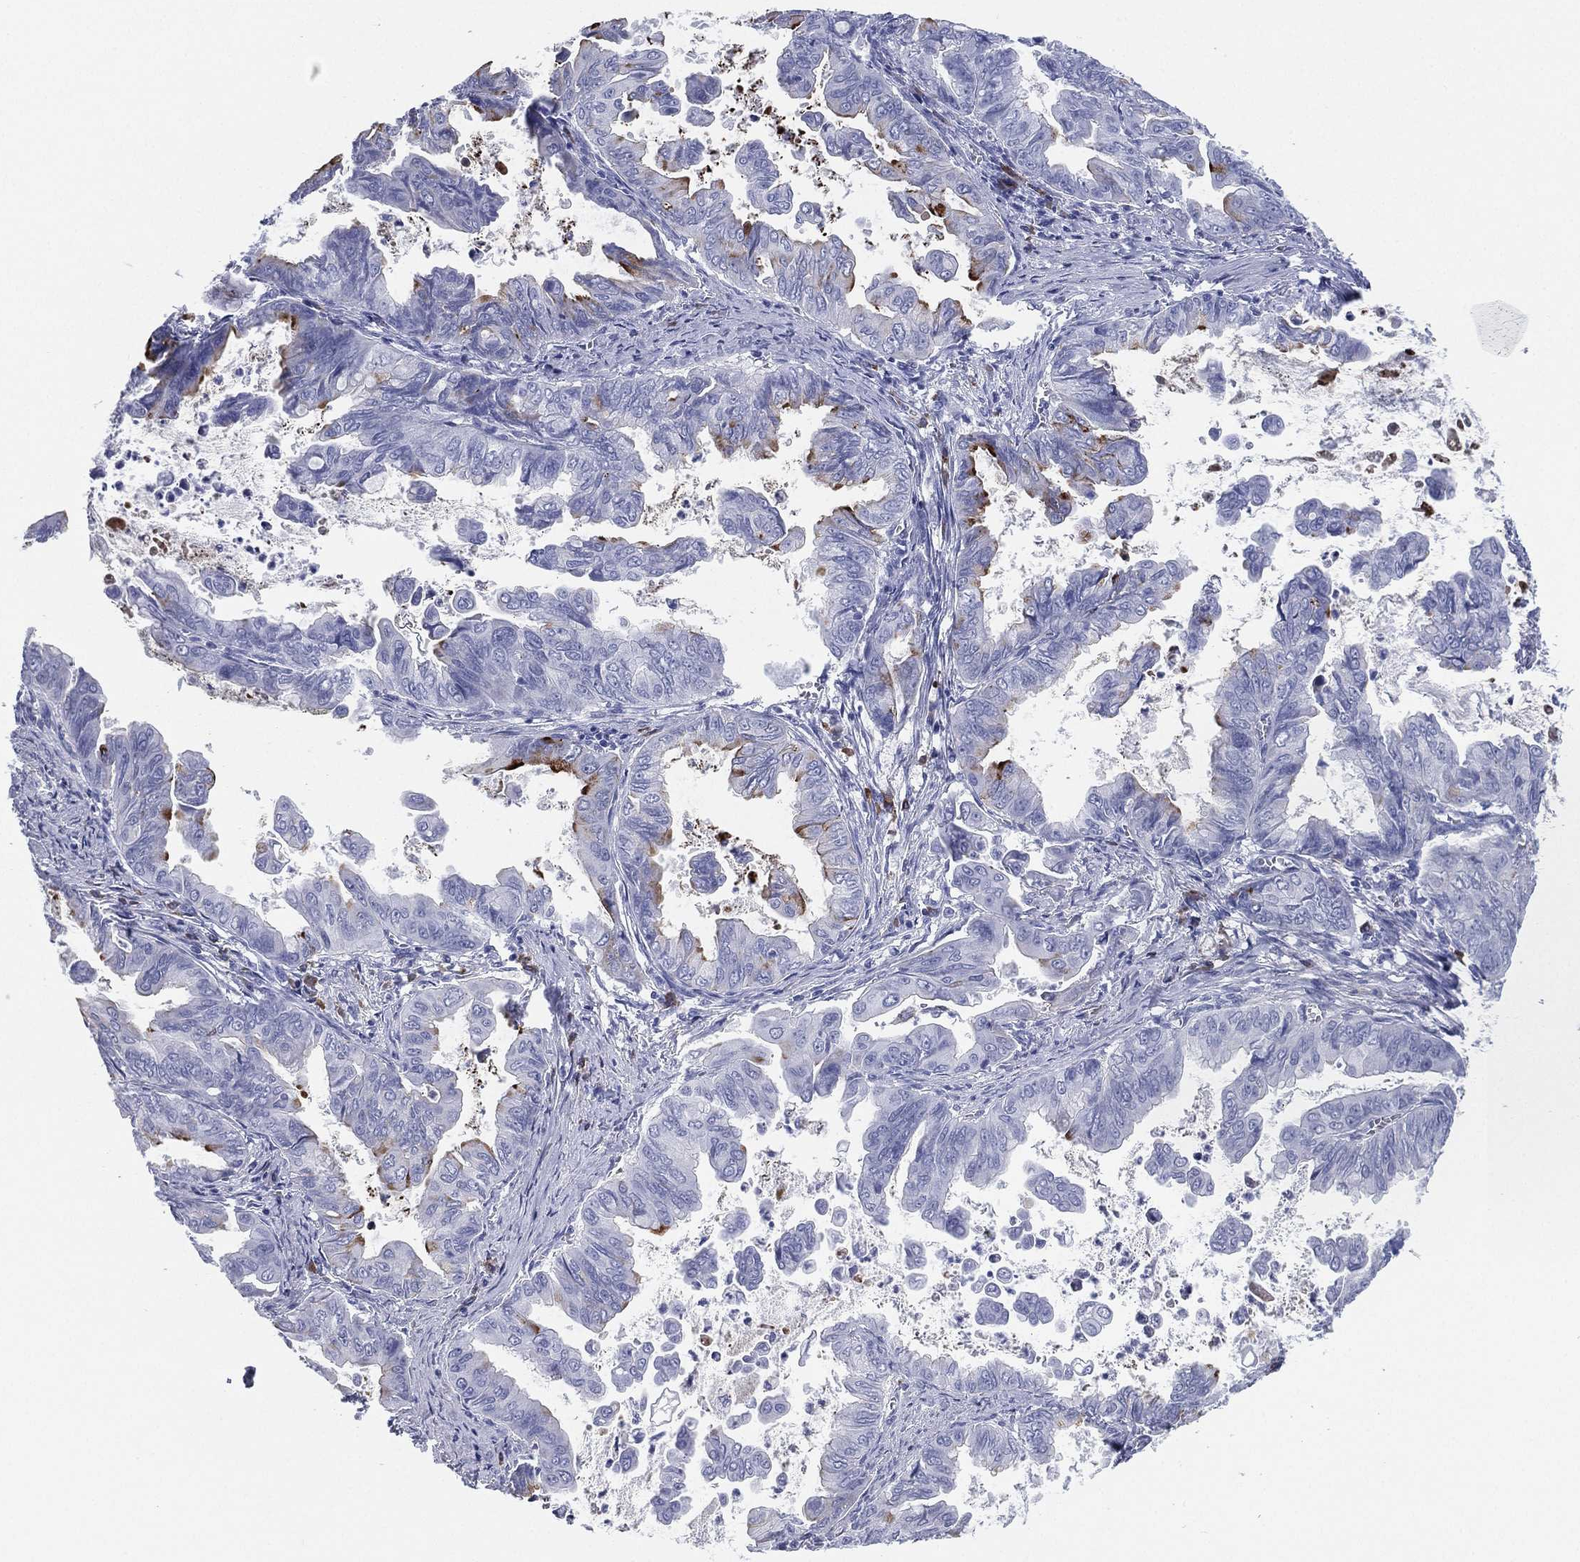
{"staining": {"intensity": "strong", "quantity": "<25%", "location": "cytoplasmic/membranous"}, "tissue": "stomach cancer", "cell_type": "Tumor cells", "image_type": "cancer", "snomed": [{"axis": "morphology", "description": "Adenocarcinoma, NOS"}, {"axis": "topography", "description": "Stomach, upper"}], "caption": "Strong cytoplasmic/membranous protein positivity is appreciated in approximately <25% of tumor cells in stomach cancer. (IHC, brightfield microscopy, high magnification).", "gene": "CD79A", "patient": {"sex": "male", "age": 80}}